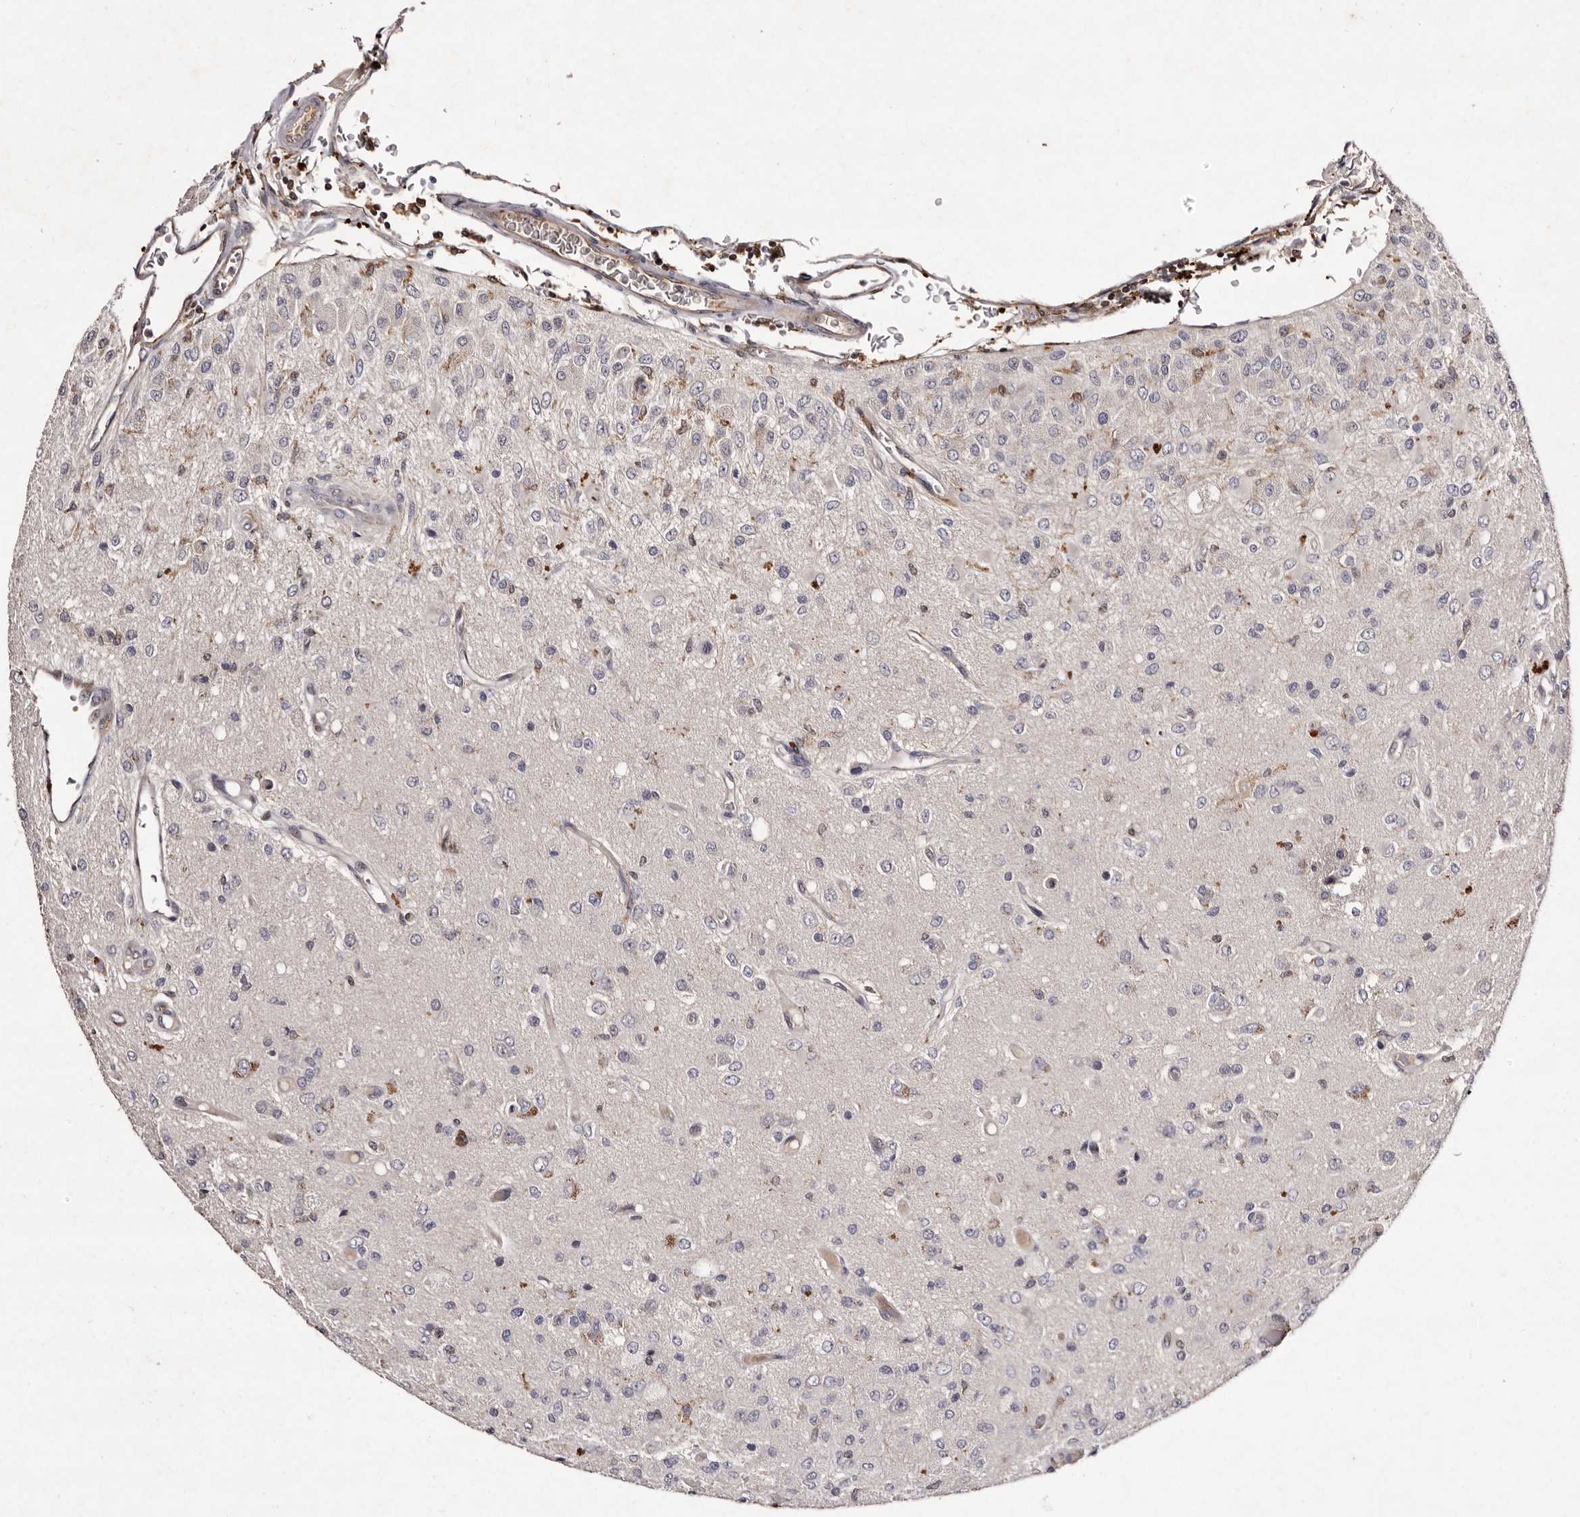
{"staining": {"intensity": "negative", "quantity": "none", "location": "none"}, "tissue": "glioma", "cell_type": "Tumor cells", "image_type": "cancer", "snomed": [{"axis": "morphology", "description": "Normal tissue, NOS"}, {"axis": "morphology", "description": "Glioma, malignant, High grade"}, {"axis": "topography", "description": "Cerebral cortex"}], "caption": "A high-resolution photomicrograph shows IHC staining of glioma, which exhibits no significant staining in tumor cells.", "gene": "GIMAP4", "patient": {"sex": "male", "age": 77}}